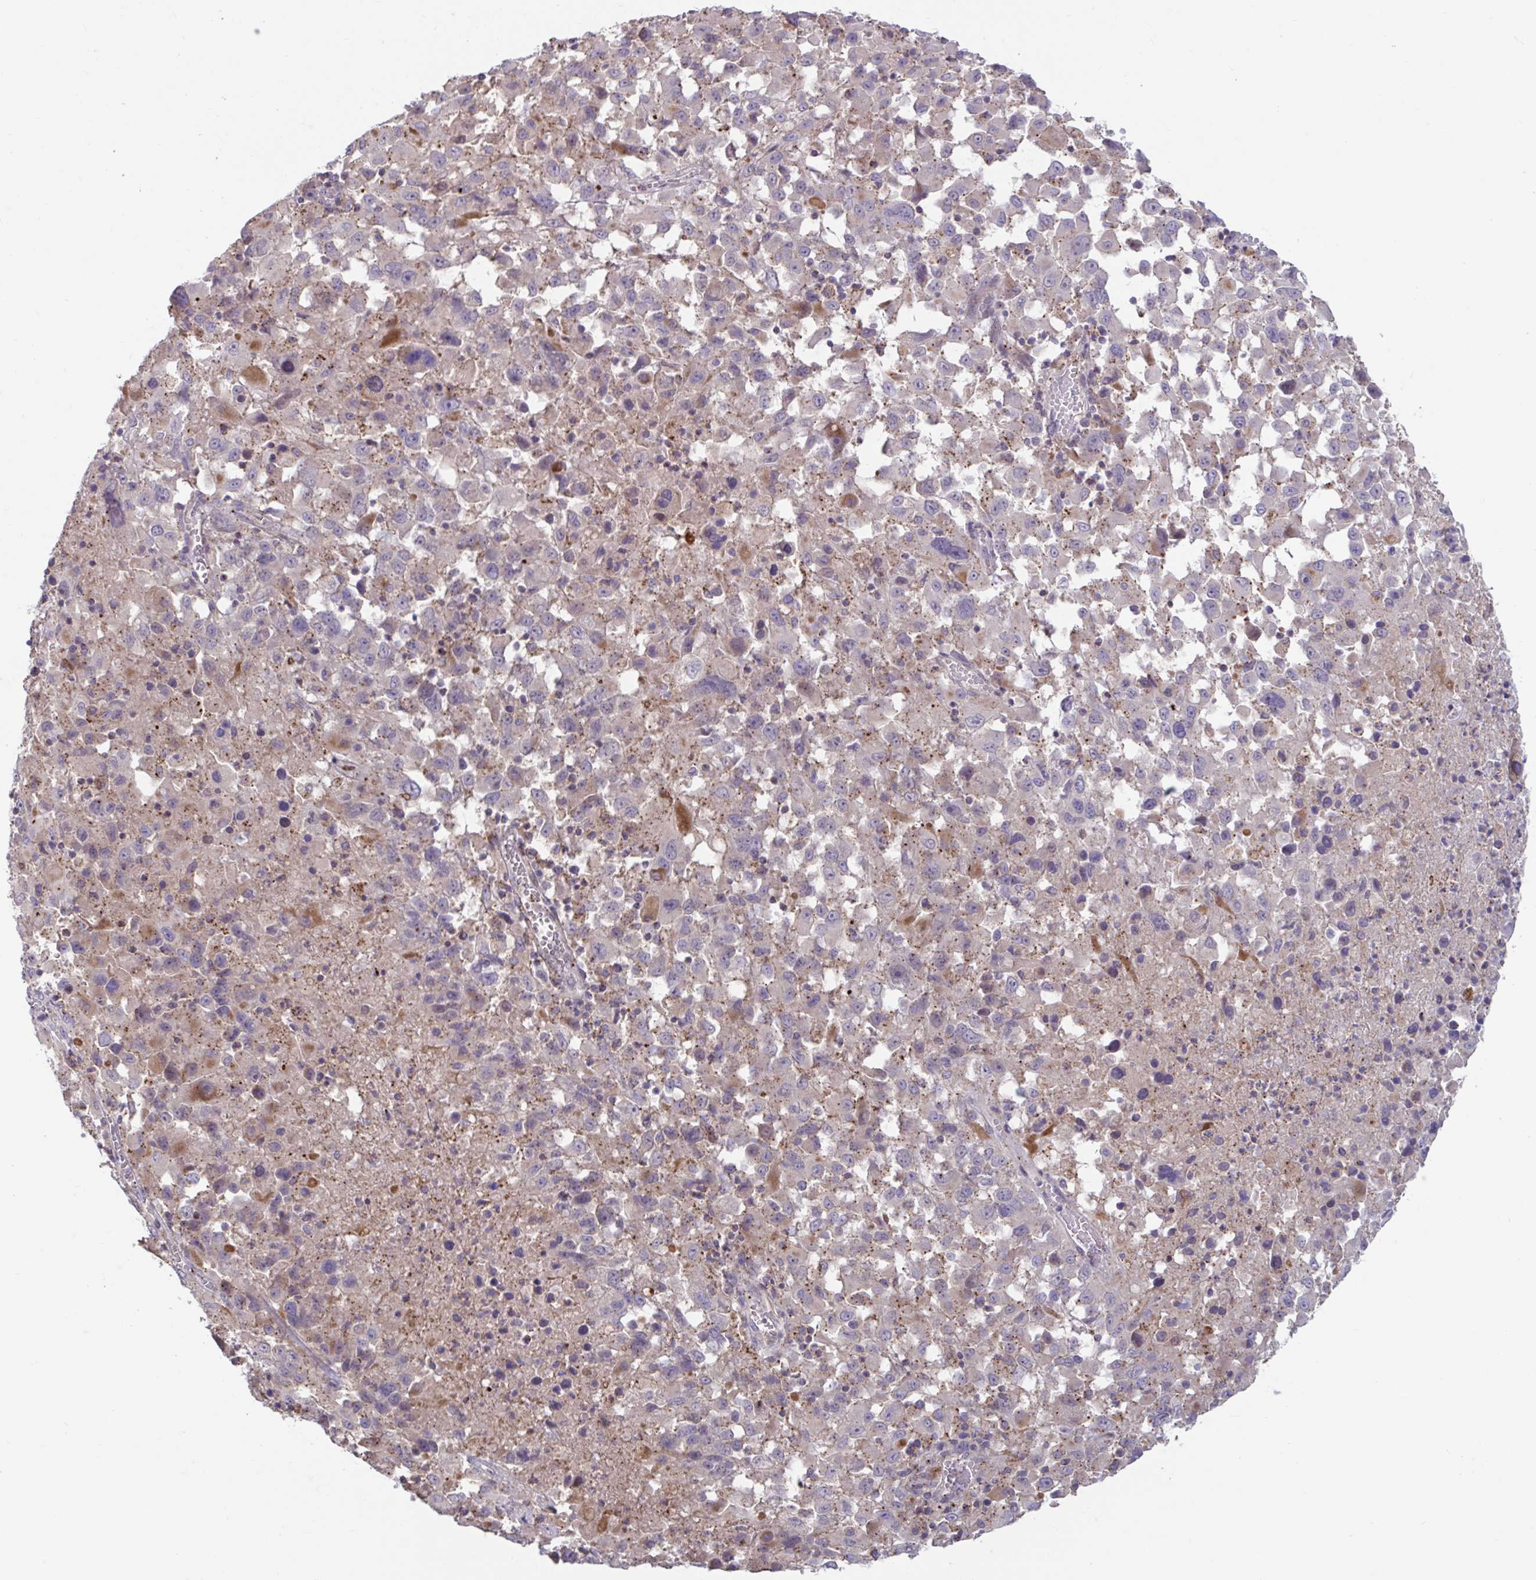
{"staining": {"intensity": "weak", "quantity": "25%-75%", "location": "cytoplasmic/membranous"}, "tissue": "melanoma", "cell_type": "Tumor cells", "image_type": "cancer", "snomed": [{"axis": "morphology", "description": "Malignant melanoma, Metastatic site"}, {"axis": "topography", "description": "Soft tissue"}], "caption": "Approximately 25%-75% of tumor cells in human malignant melanoma (metastatic site) display weak cytoplasmic/membranous protein staining as visualized by brown immunohistochemical staining.", "gene": "IST1", "patient": {"sex": "male", "age": 50}}